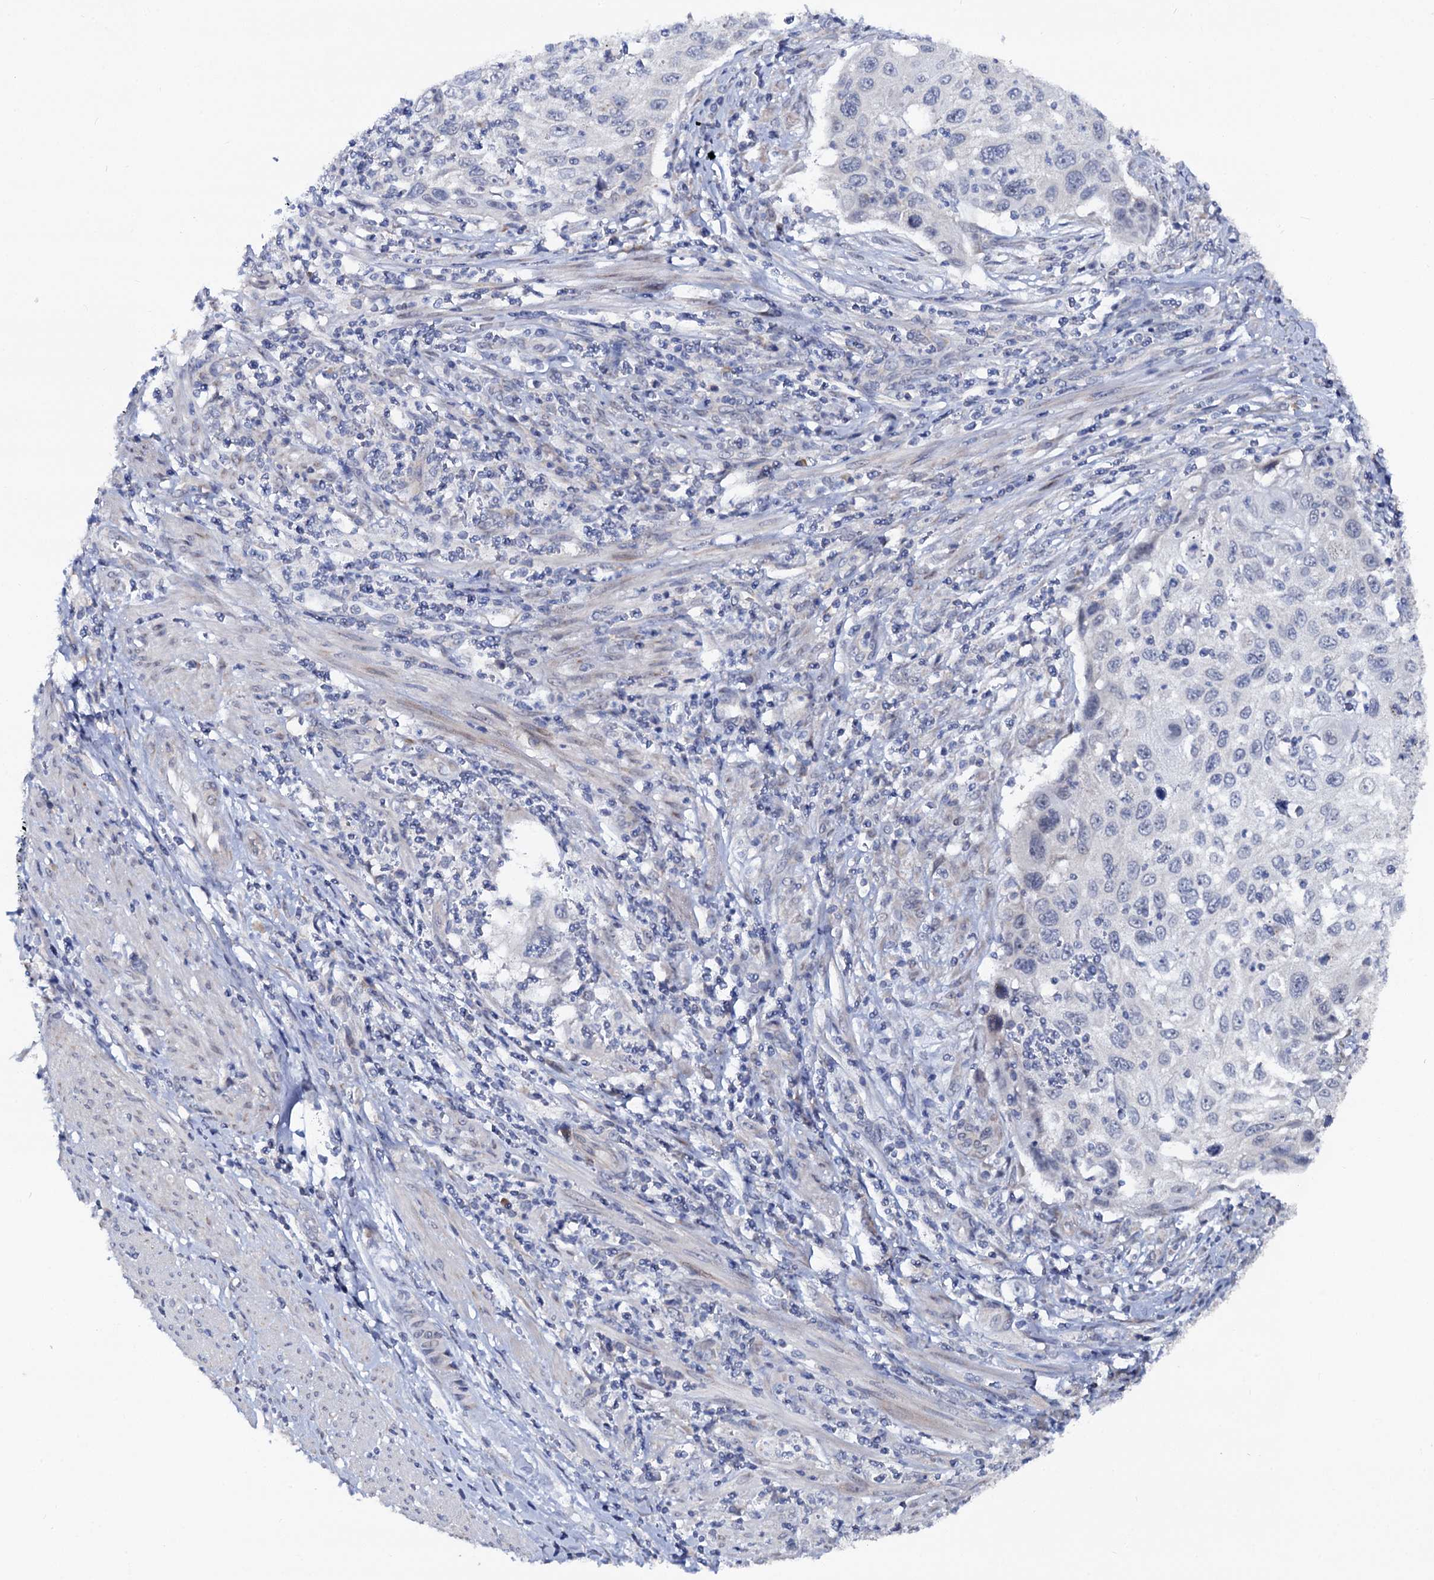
{"staining": {"intensity": "negative", "quantity": "none", "location": "none"}, "tissue": "cervical cancer", "cell_type": "Tumor cells", "image_type": "cancer", "snomed": [{"axis": "morphology", "description": "Squamous cell carcinoma, NOS"}, {"axis": "topography", "description": "Cervix"}], "caption": "Tumor cells show no significant protein staining in cervical cancer (squamous cell carcinoma).", "gene": "CAPRIN2", "patient": {"sex": "female", "age": 70}}